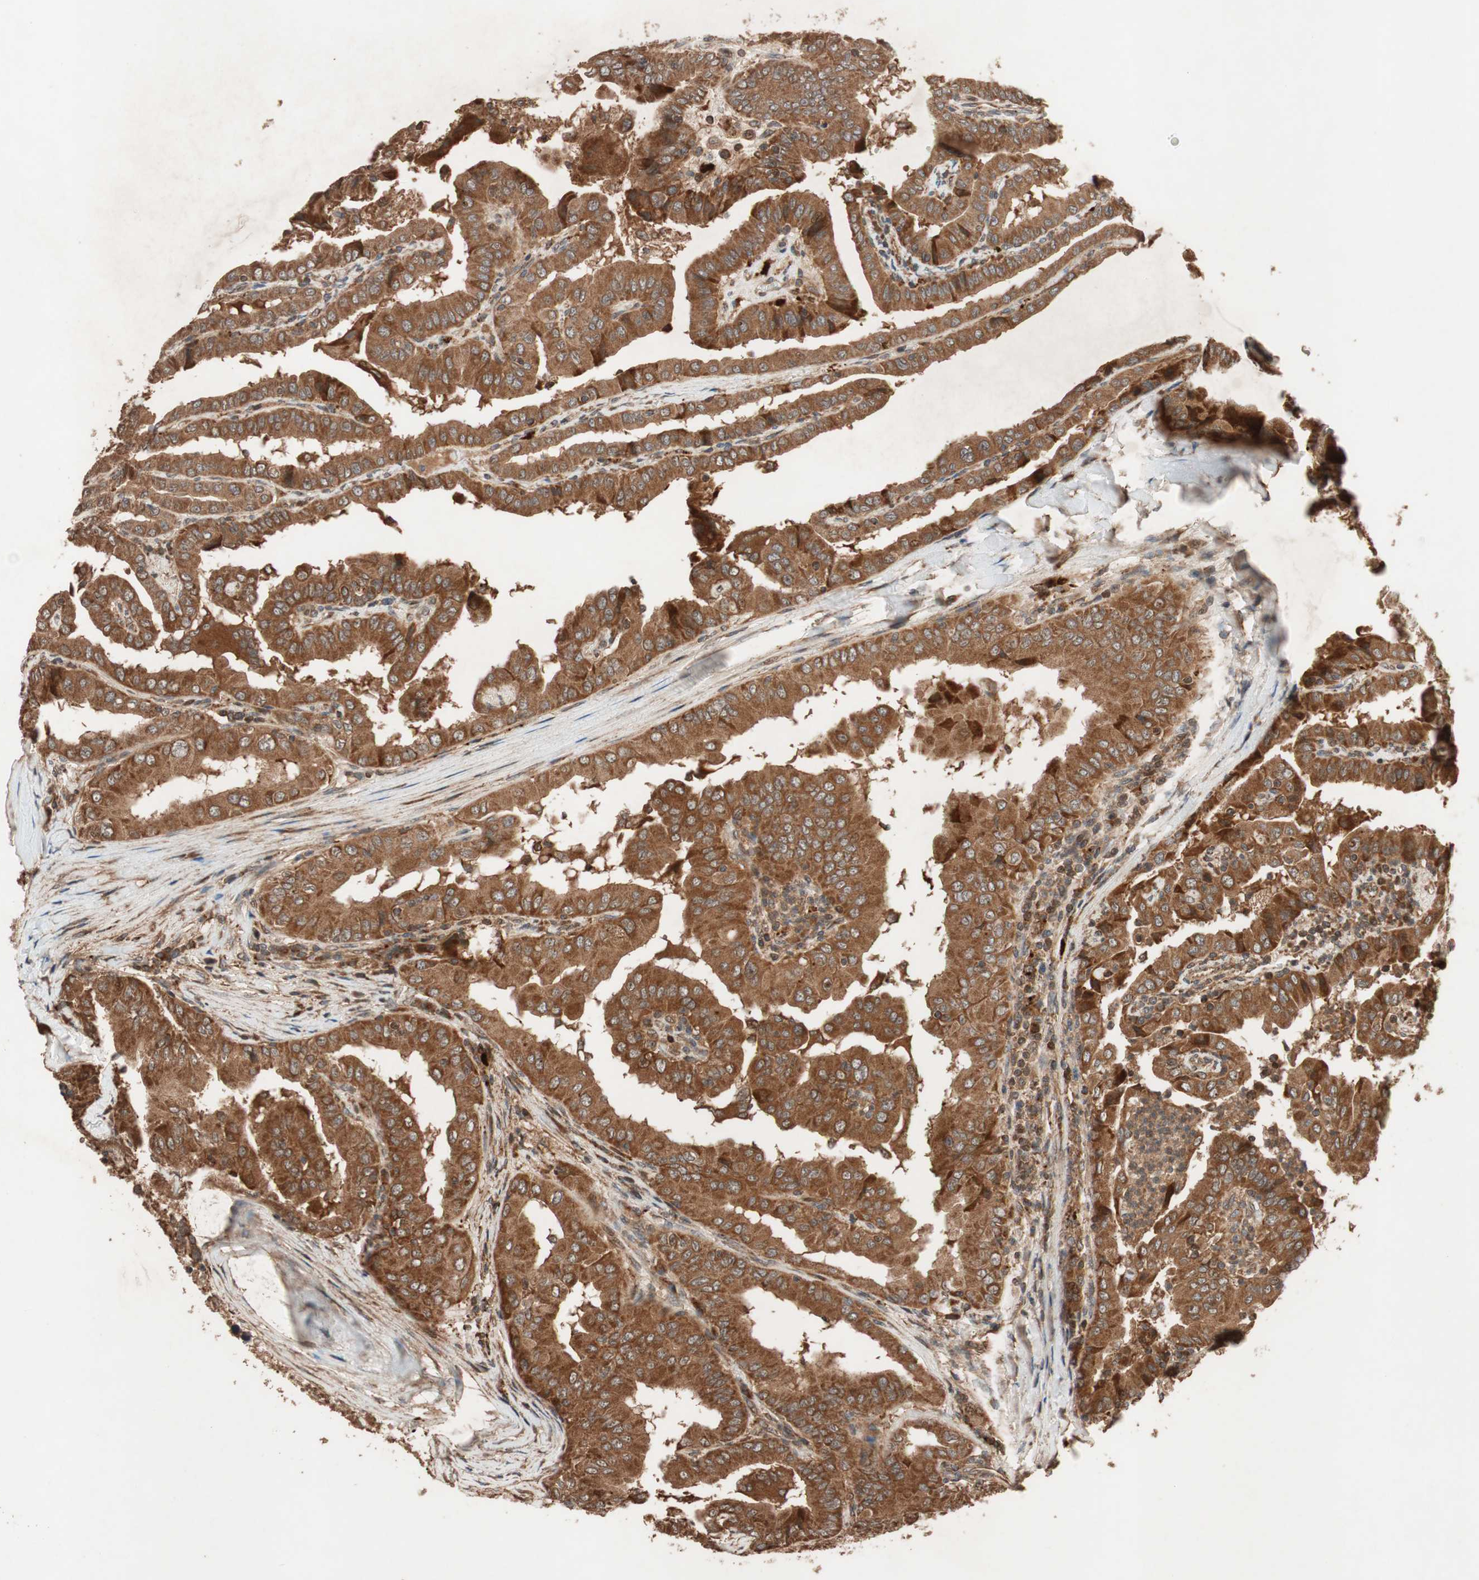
{"staining": {"intensity": "strong", "quantity": ">75%", "location": "cytoplasmic/membranous"}, "tissue": "thyroid cancer", "cell_type": "Tumor cells", "image_type": "cancer", "snomed": [{"axis": "morphology", "description": "Papillary adenocarcinoma, NOS"}, {"axis": "topography", "description": "Thyroid gland"}], "caption": "About >75% of tumor cells in papillary adenocarcinoma (thyroid) display strong cytoplasmic/membranous protein expression as visualized by brown immunohistochemical staining.", "gene": "RAB1A", "patient": {"sex": "male", "age": 33}}